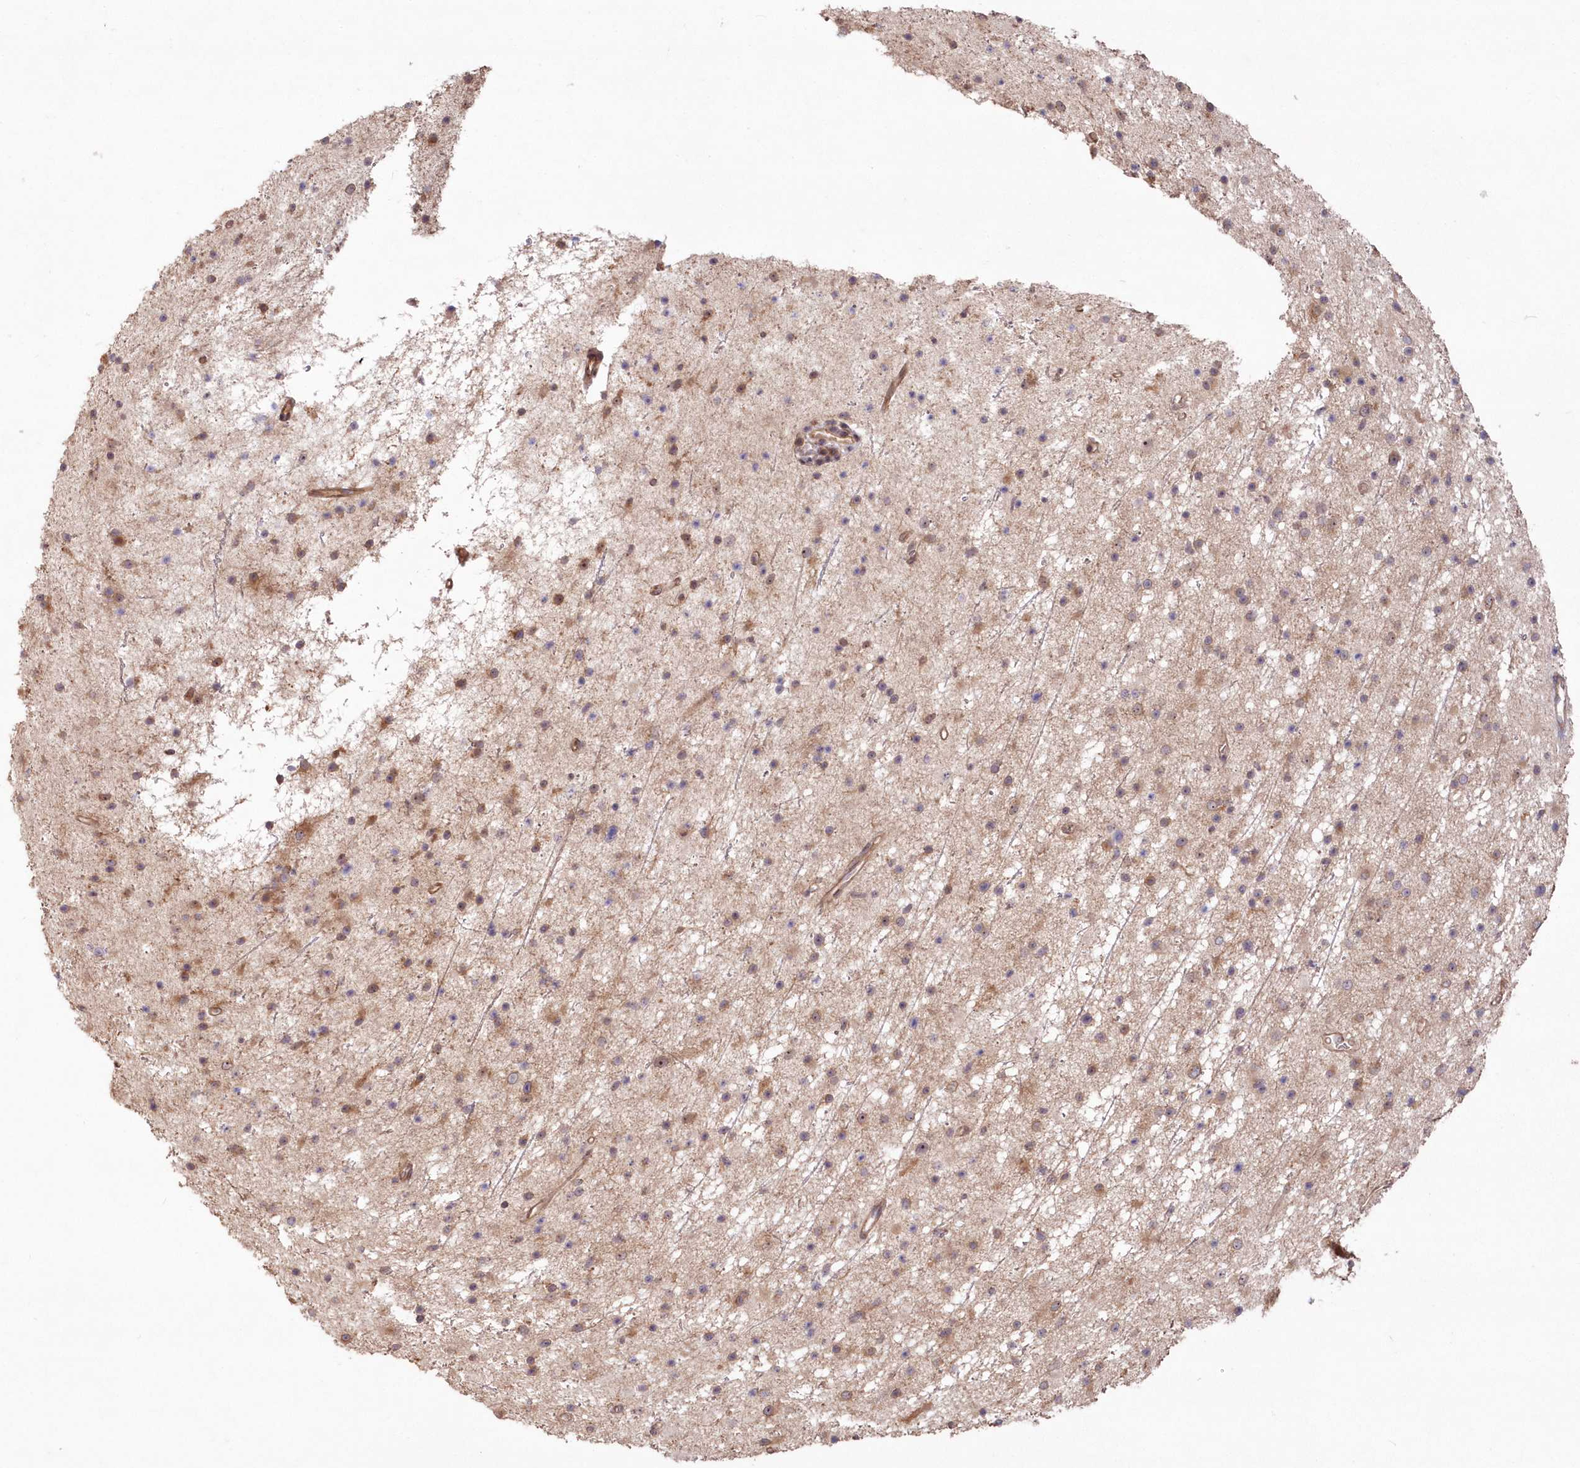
{"staining": {"intensity": "moderate", "quantity": "25%-75%", "location": "cytoplasmic/membranous"}, "tissue": "glioma", "cell_type": "Tumor cells", "image_type": "cancer", "snomed": [{"axis": "morphology", "description": "Glioma, malignant, Low grade"}, {"axis": "topography", "description": "Cerebral cortex"}], "caption": "A brown stain highlights moderate cytoplasmic/membranous expression of a protein in human glioma tumor cells.", "gene": "TBCA", "patient": {"sex": "female", "age": 39}}